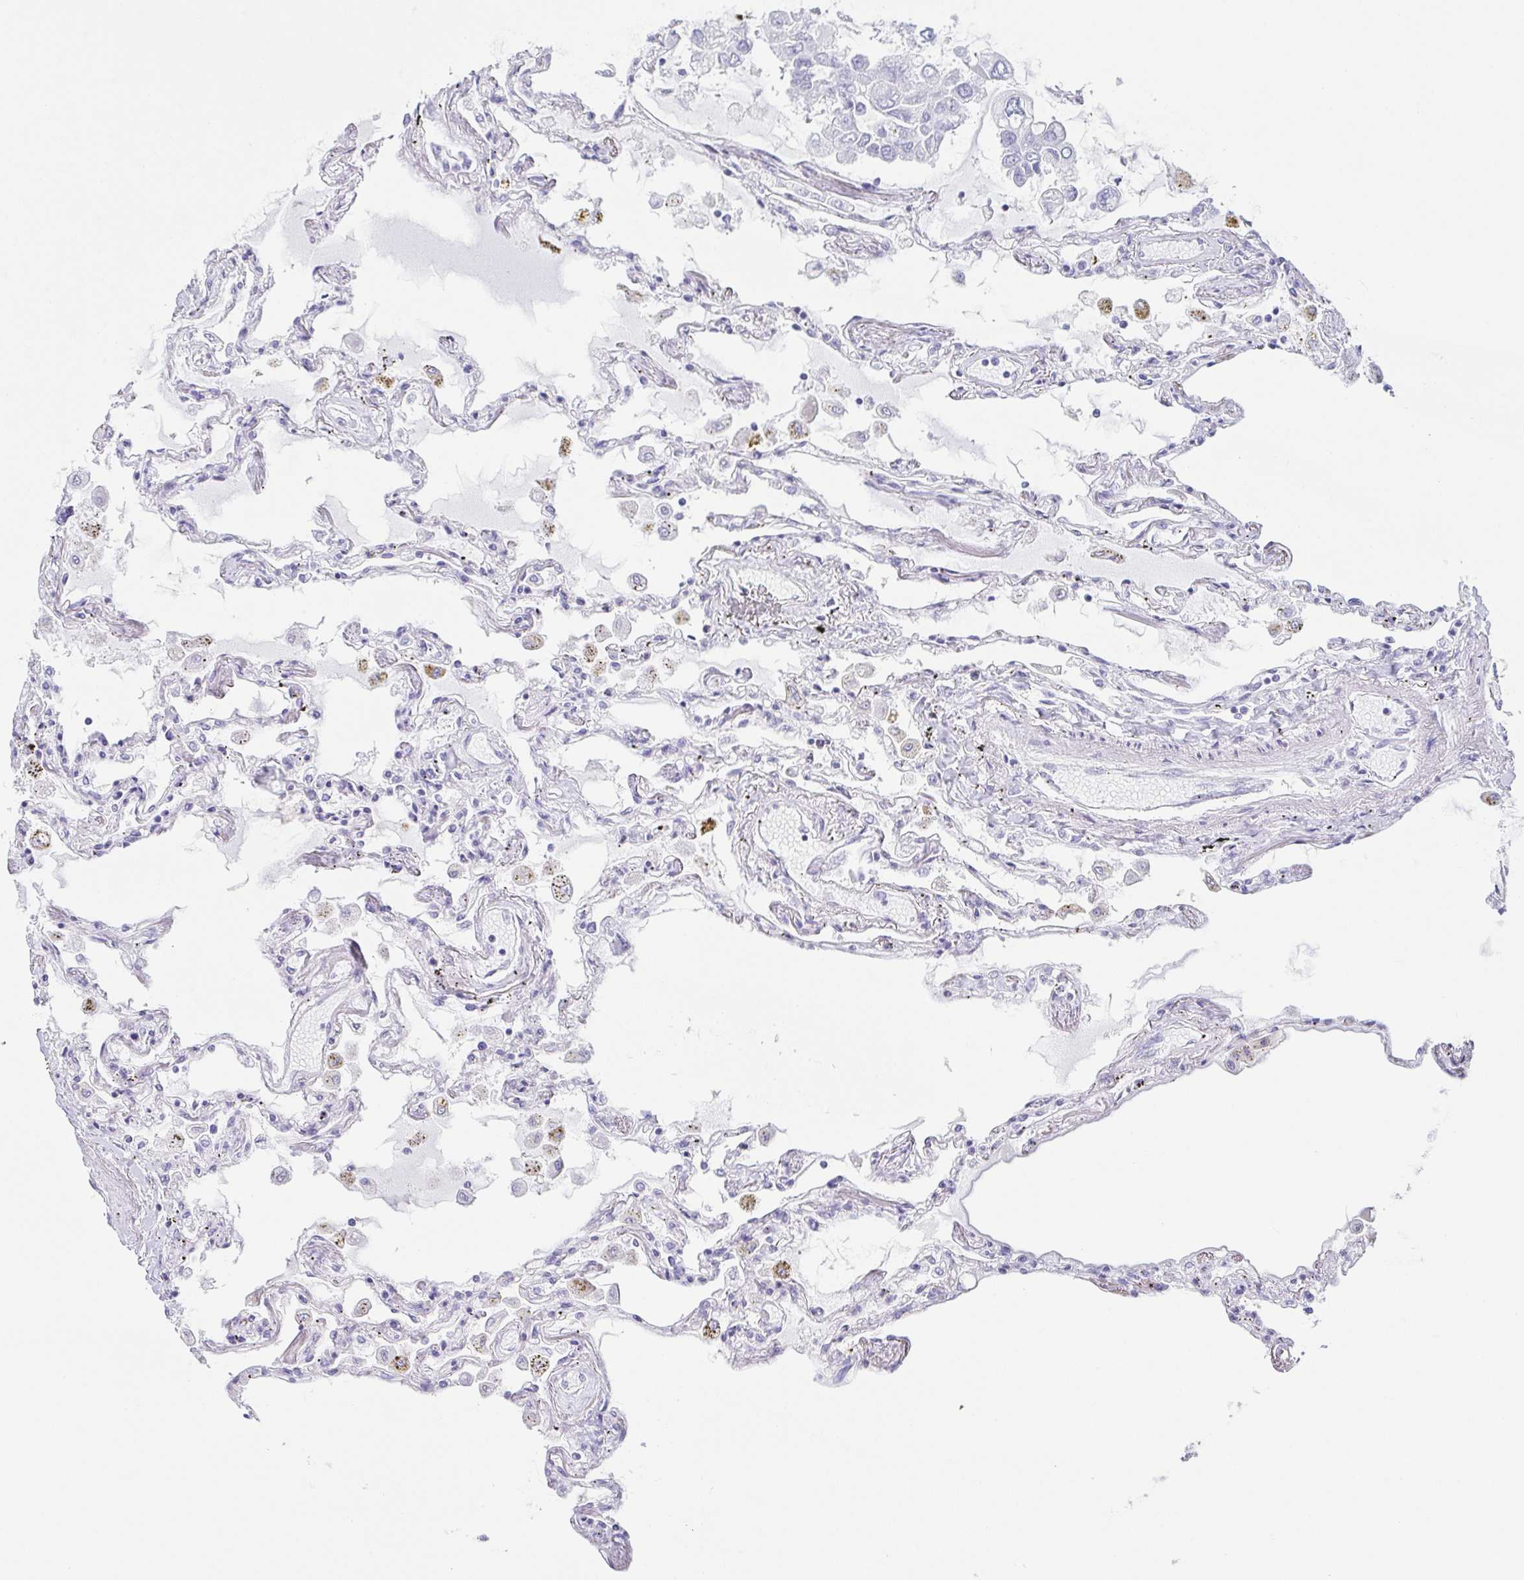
{"staining": {"intensity": "negative", "quantity": "none", "location": "none"}, "tissue": "lung", "cell_type": "Alveolar cells", "image_type": "normal", "snomed": [{"axis": "morphology", "description": "Normal tissue, NOS"}, {"axis": "morphology", "description": "Adenocarcinoma, NOS"}, {"axis": "topography", "description": "Cartilage tissue"}, {"axis": "topography", "description": "Lung"}], "caption": "Lung stained for a protein using immunohistochemistry reveals no staining alveolar cells.", "gene": "ENSG00000275778", "patient": {"sex": "female", "age": 67}}